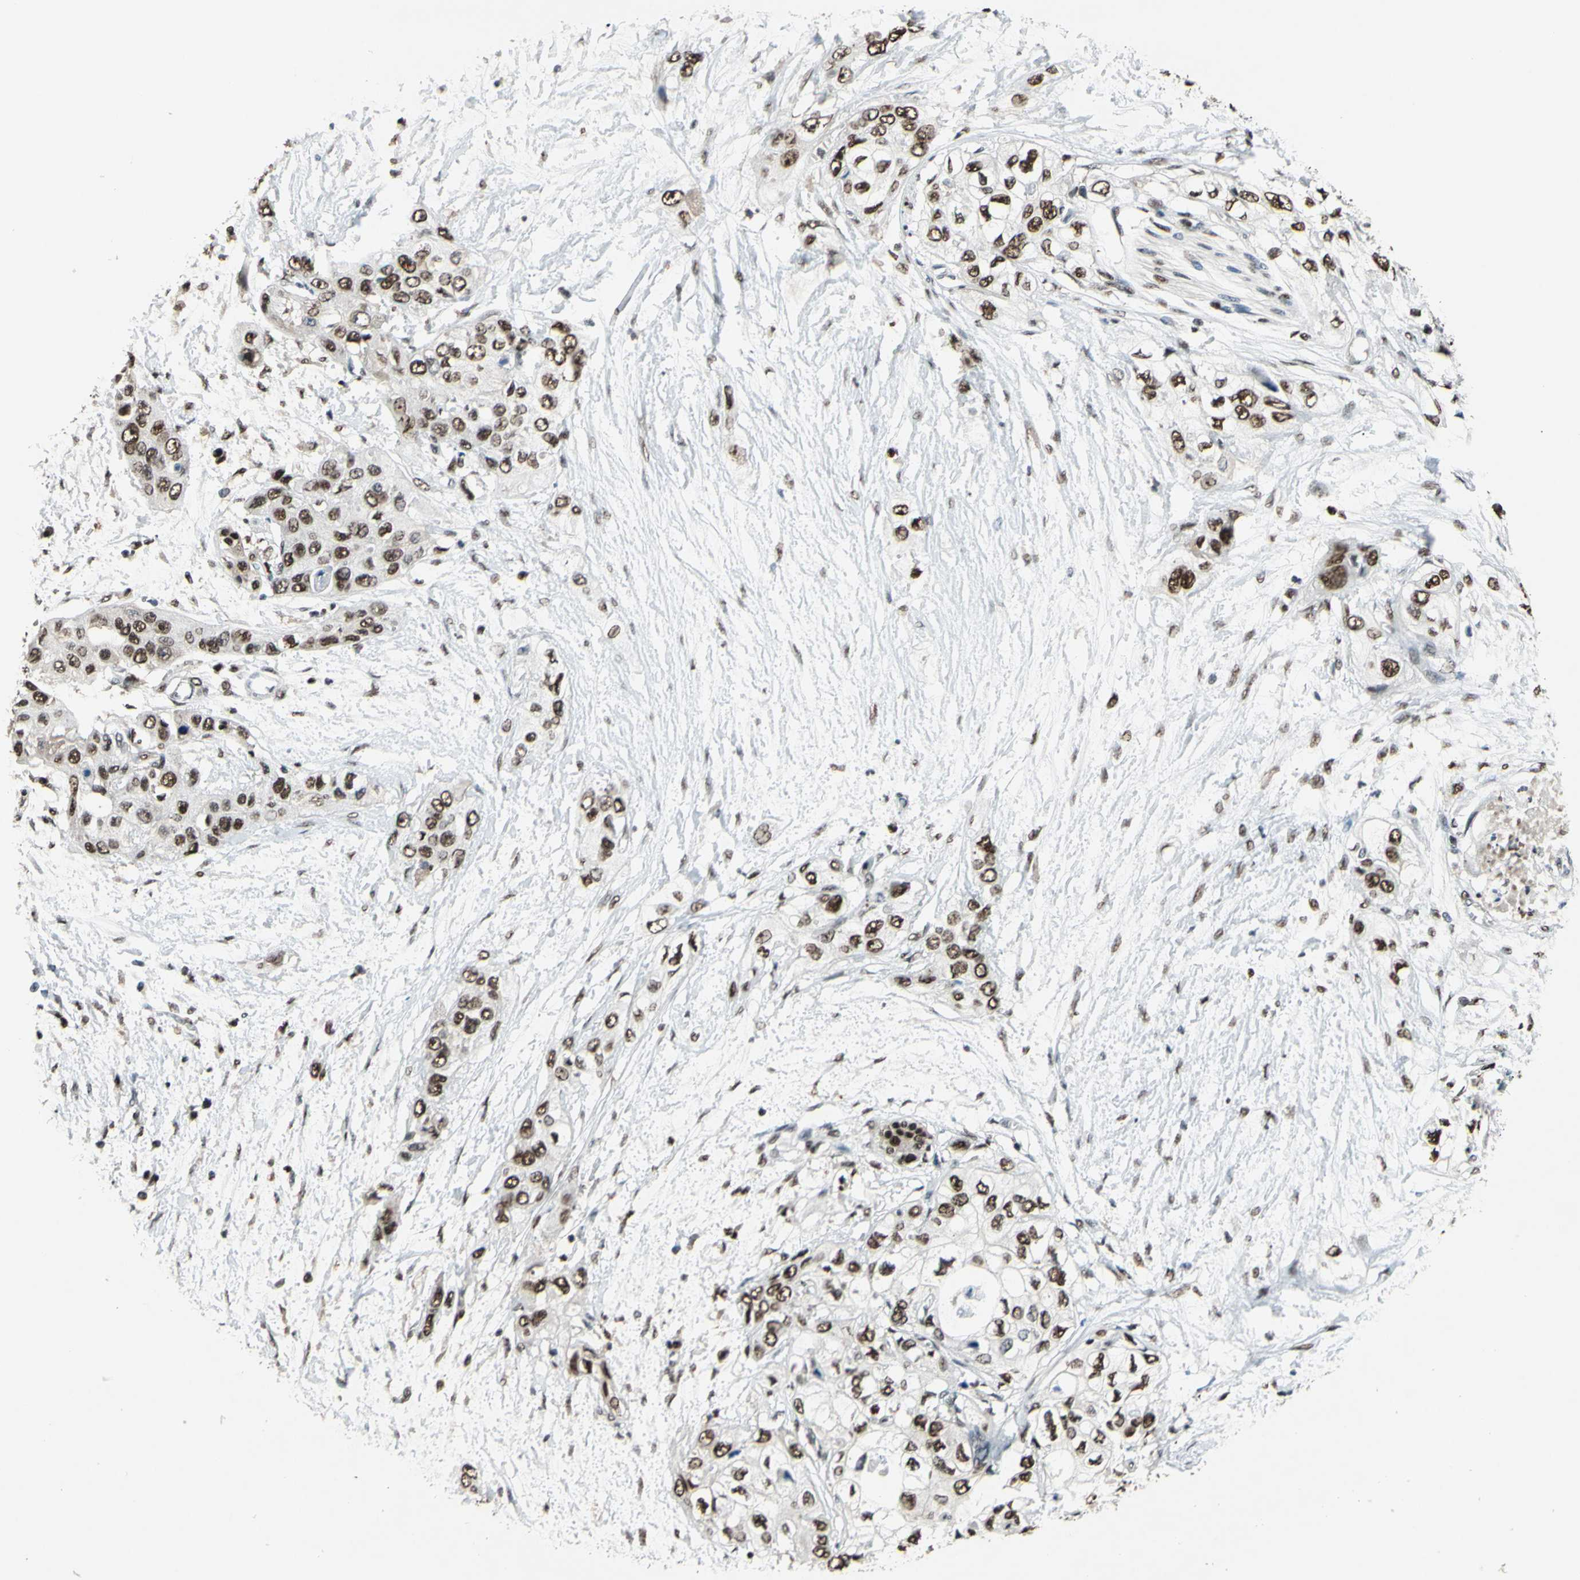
{"staining": {"intensity": "moderate", "quantity": ">75%", "location": "nuclear"}, "tissue": "pancreatic cancer", "cell_type": "Tumor cells", "image_type": "cancer", "snomed": [{"axis": "morphology", "description": "Adenocarcinoma, NOS"}, {"axis": "topography", "description": "Pancreas"}], "caption": "The immunohistochemical stain shows moderate nuclear positivity in tumor cells of pancreatic cancer tissue. The staining was performed using DAB (3,3'-diaminobenzidine) to visualize the protein expression in brown, while the nuclei were stained in blue with hematoxylin (Magnification: 20x).", "gene": "FKBP5", "patient": {"sex": "female", "age": 70}}